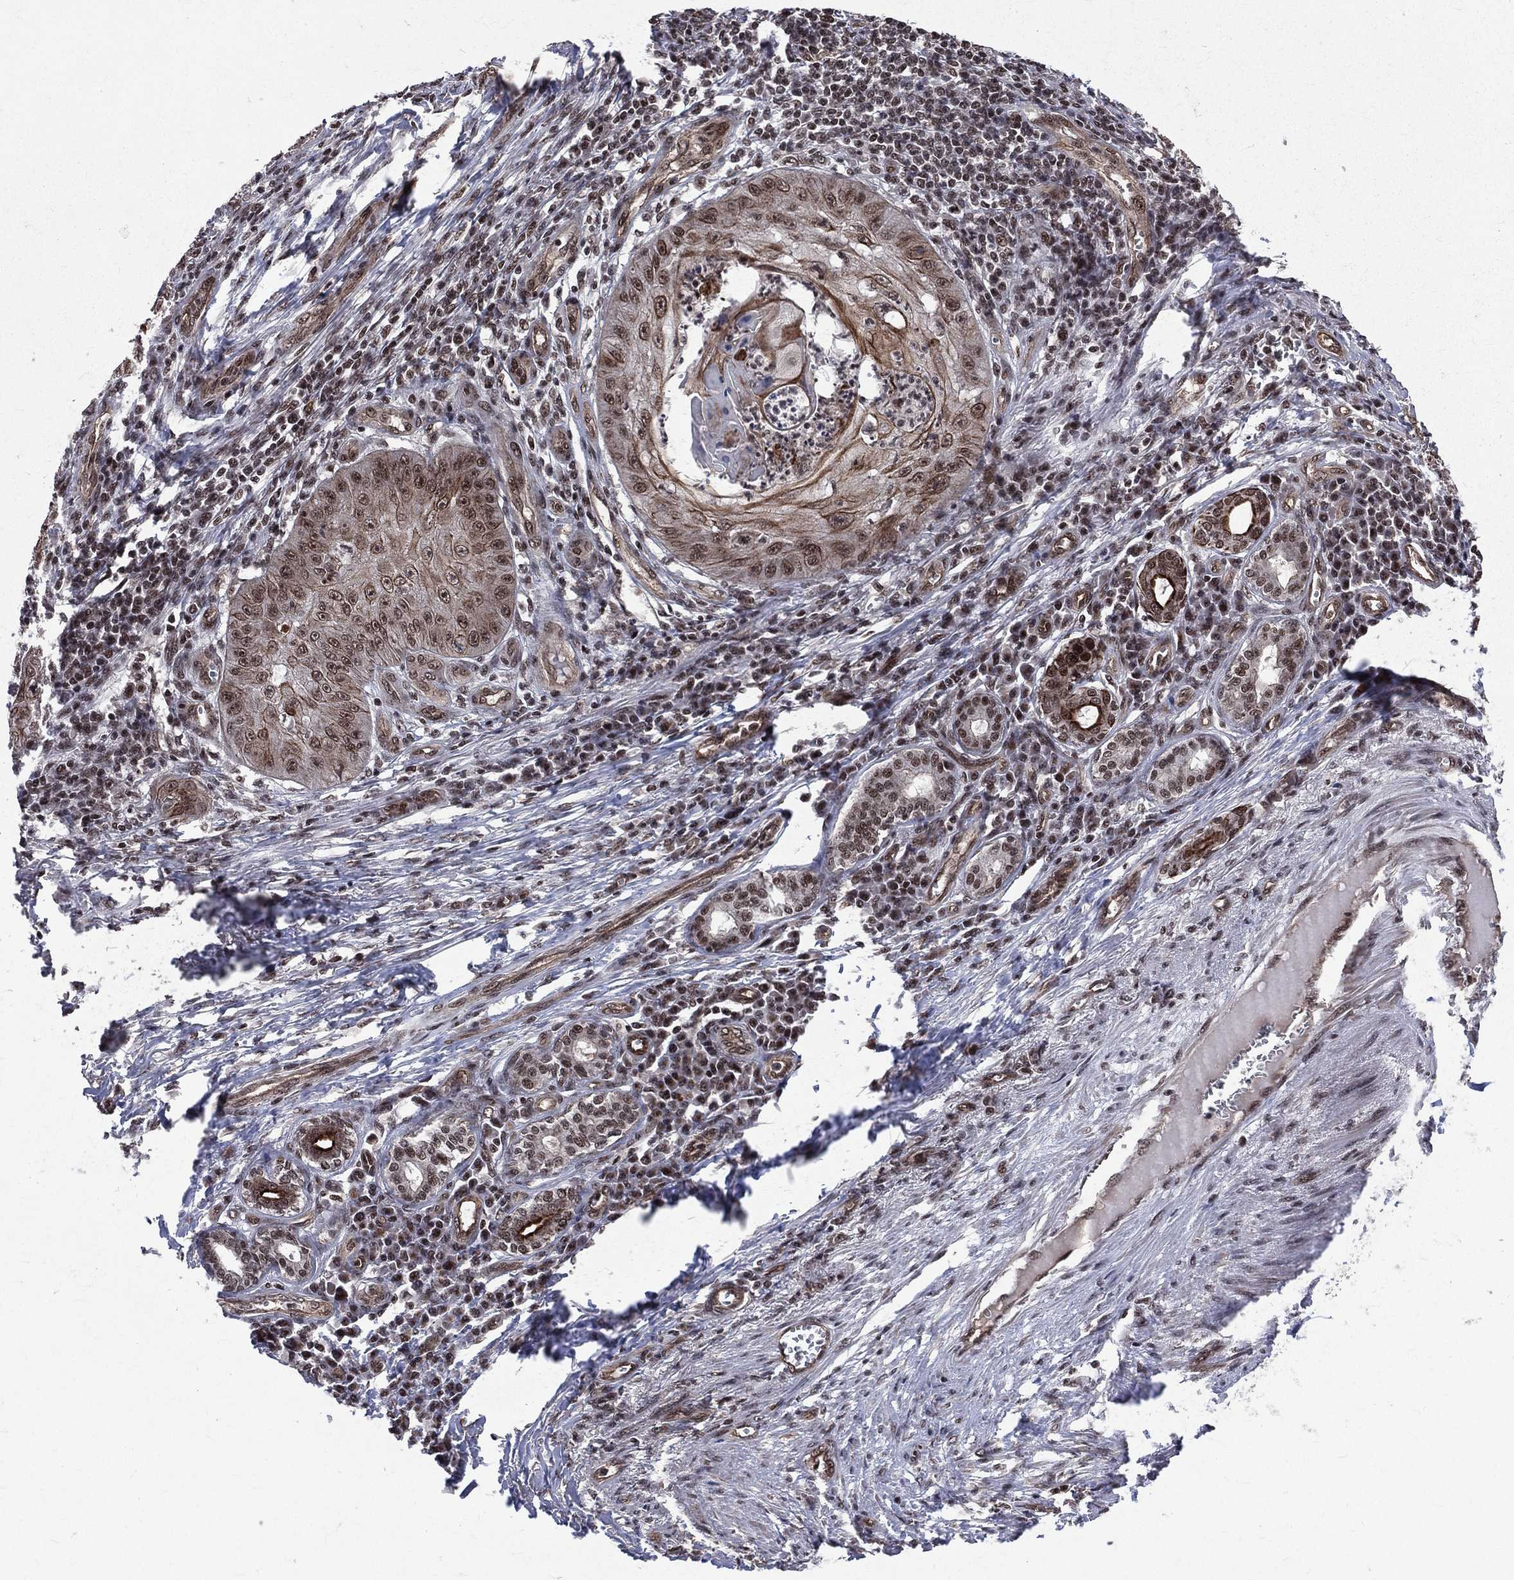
{"staining": {"intensity": "moderate", "quantity": "25%-75%", "location": "nuclear"}, "tissue": "skin cancer", "cell_type": "Tumor cells", "image_type": "cancer", "snomed": [{"axis": "morphology", "description": "Squamous cell carcinoma, NOS"}, {"axis": "topography", "description": "Skin"}], "caption": "Immunohistochemical staining of human squamous cell carcinoma (skin) shows medium levels of moderate nuclear protein positivity in about 25%-75% of tumor cells. The protein of interest is stained brown, and the nuclei are stained in blue (DAB IHC with brightfield microscopy, high magnification).", "gene": "SMC3", "patient": {"sex": "male", "age": 70}}